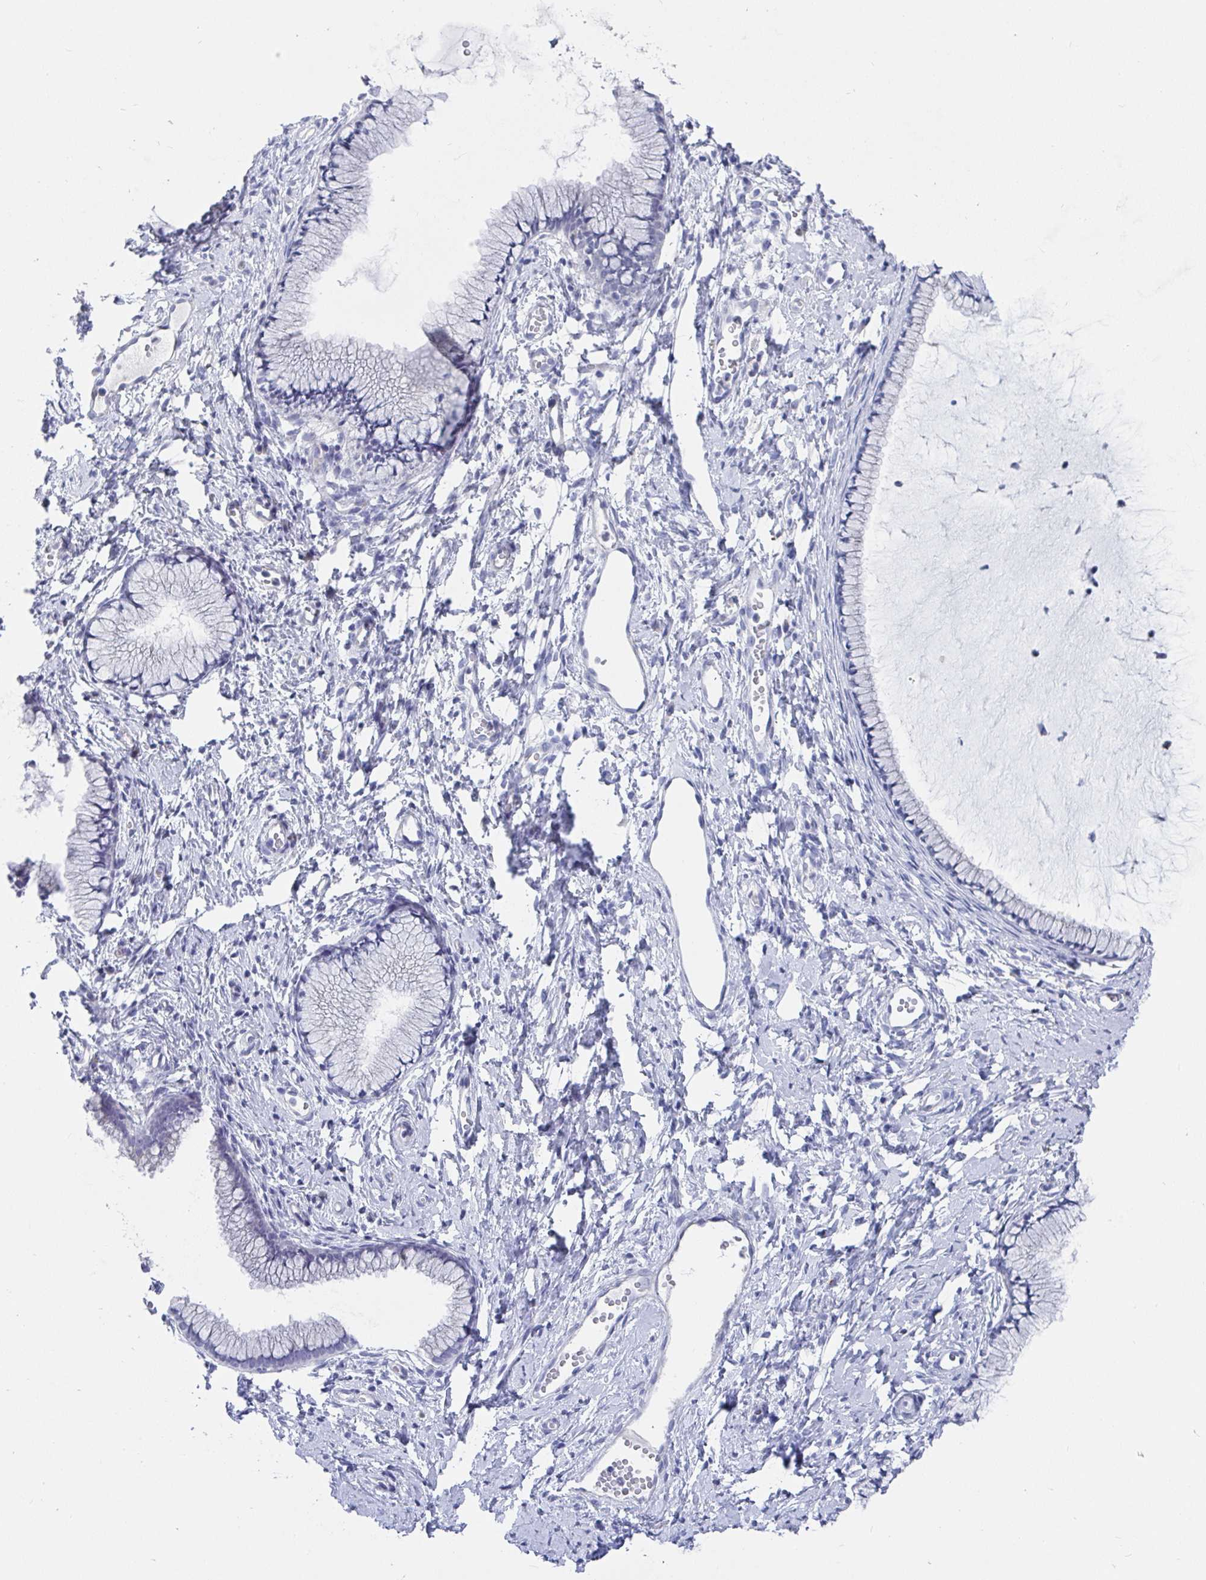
{"staining": {"intensity": "negative", "quantity": "none", "location": "none"}, "tissue": "cervix", "cell_type": "Glandular cells", "image_type": "normal", "snomed": [{"axis": "morphology", "description": "Normal tissue, NOS"}, {"axis": "topography", "description": "Cervix"}], "caption": "Immunohistochemistry (IHC) histopathology image of unremarkable human cervix stained for a protein (brown), which displays no staining in glandular cells. (DAB (3,3'-diaminobenzidine) IHC, high magnification).", "gene": "TAS2R39", "patient": {"sex": "female", "age": 40}}